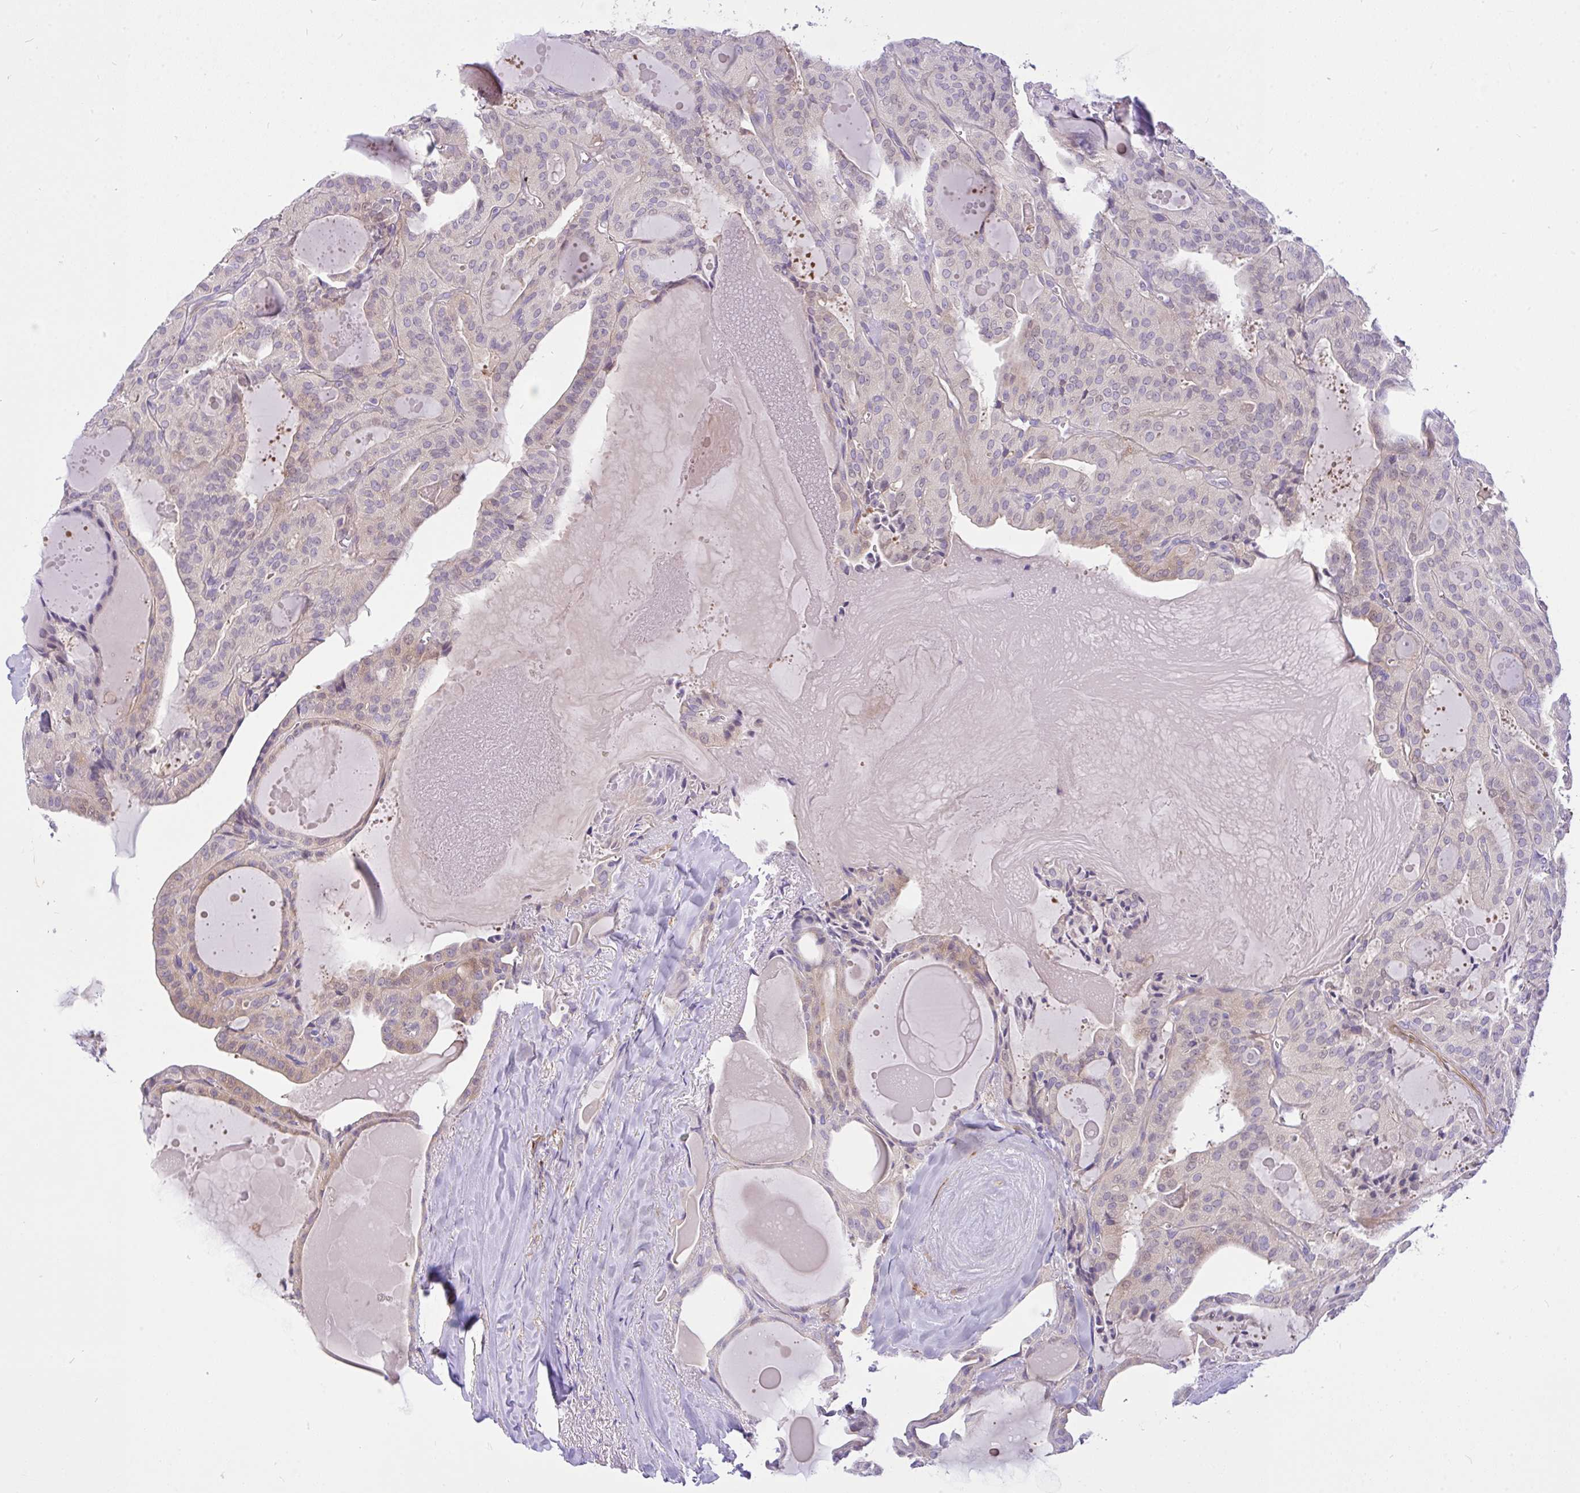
{"staining": {"intensity": "weak", "quantity": "<25%", "location": "cytoplasmic/membranous"}, "tissue": "thyroid cancer", "cell_type": "Tumor cells", "image_type": "cancer", "snomed": [{"axis": "morphology", "description": "Papillary adenocarcinoma, NOS"}, {"axis": "topography", "description": "Thyroid gland"}], "caption": "This image is of thyroid papillary adenocarcinoma stained with immunohistochemistry to label a protein in brown with the nuclei are counter-stained blue. There is no expression in tumor cells.", "gene": "MOCS1", "patient": {"sex": "male", "age": 52}}